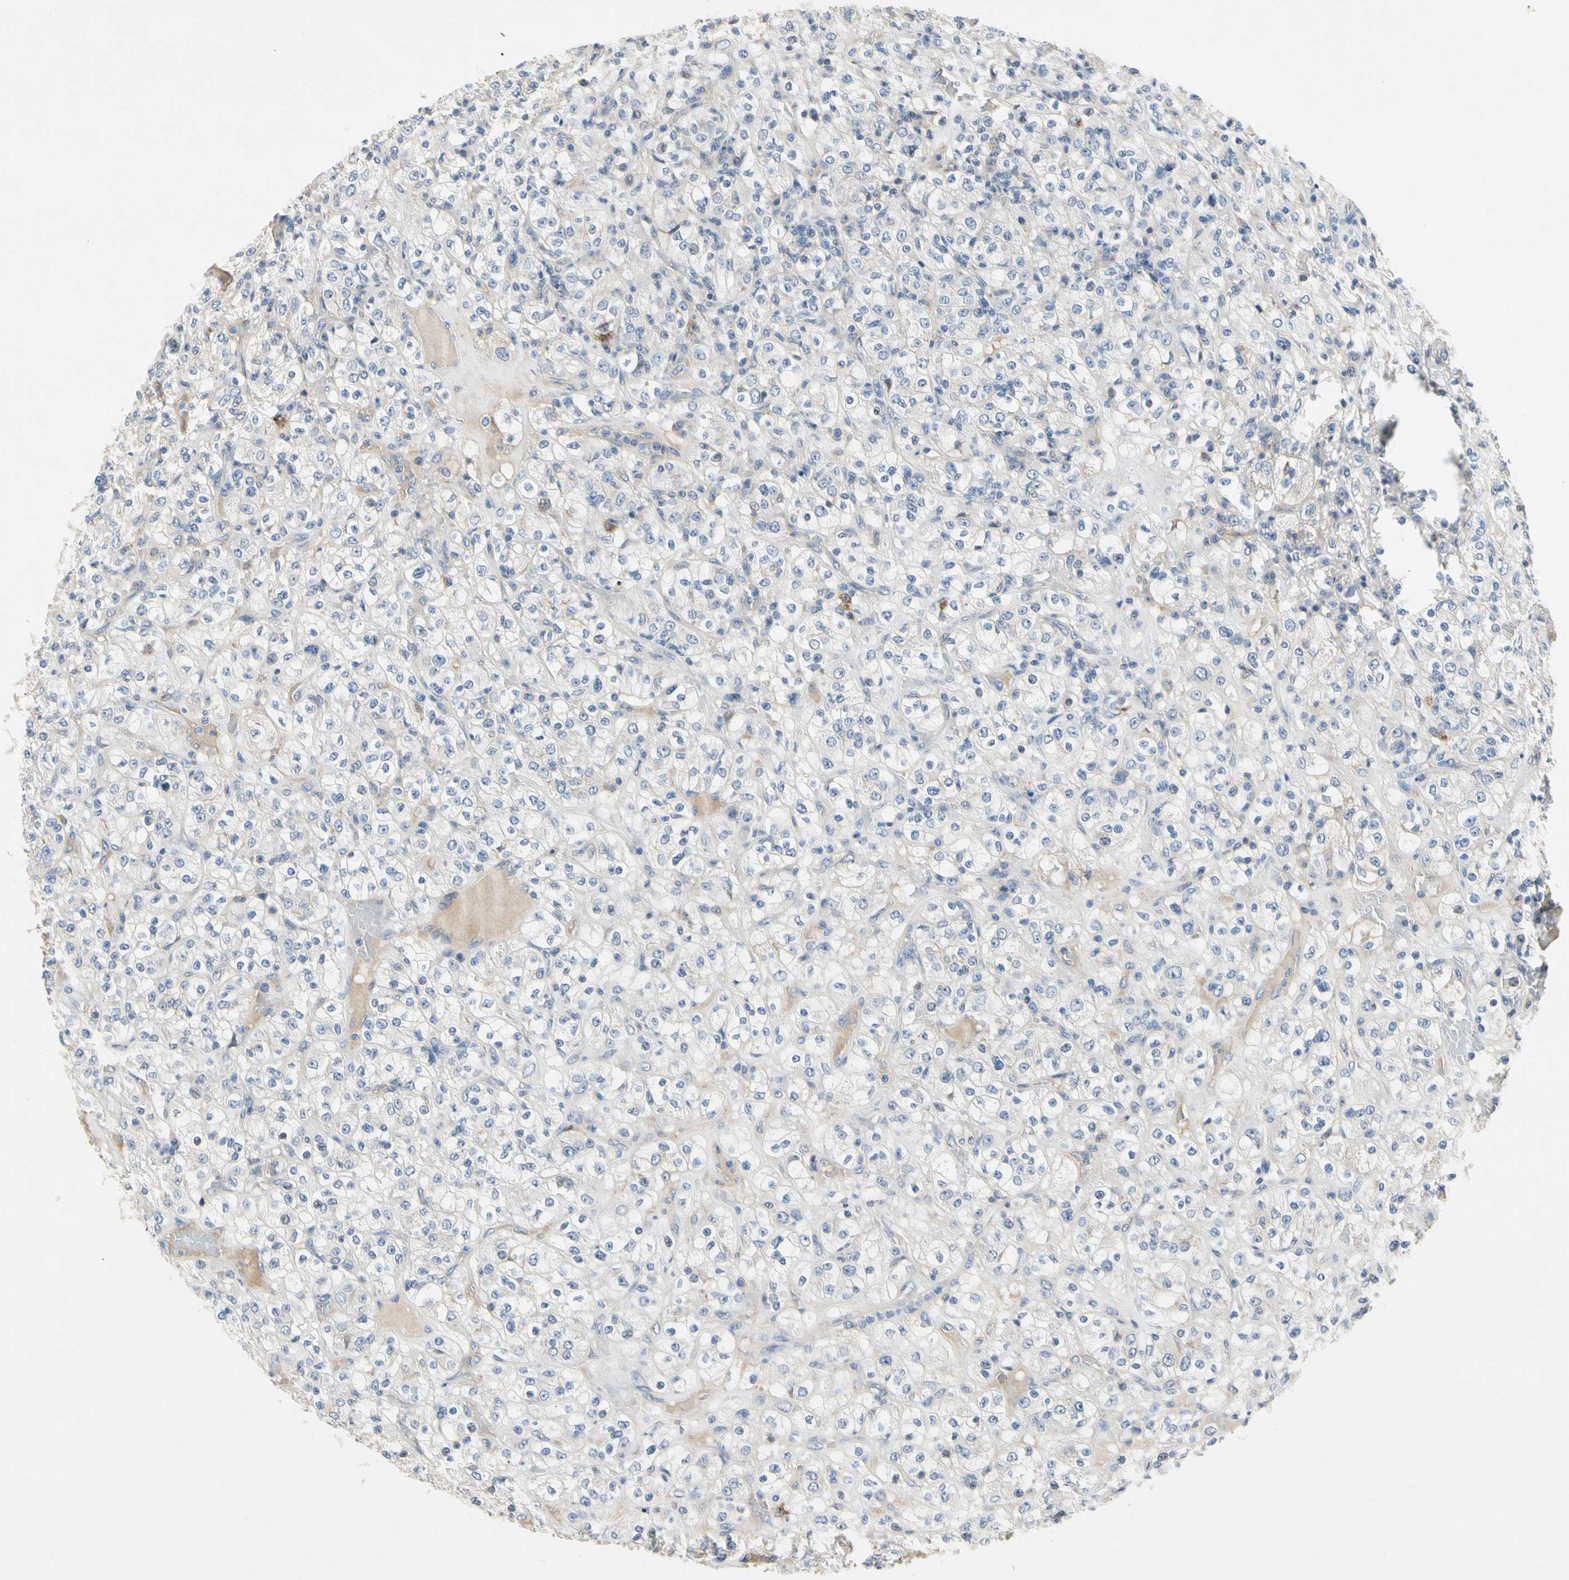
{"staining": {"intensity": "negative", "quantity": "none", "location": "none"}, "tissue": "renal cancer", "cell_type": "Tumor cells", "image_type": "cancer", "snomed": [{"axis": "morphology", "description": "Normal tissue, NOS"}, {"axis": "morphology", "description": "Adenocarcinoma, NOS"}, {"axis": "topography", "description": "Kidney"}], "caption": "Micrograph shows no protein expression in tumor cells of adenocarcinoma (renal) tissue. (Immunohistochemistry (ihc), brightfield microscopy, high magnification).", "gene": "GAS6", "patient": {"sex": "female", "age": 72}}